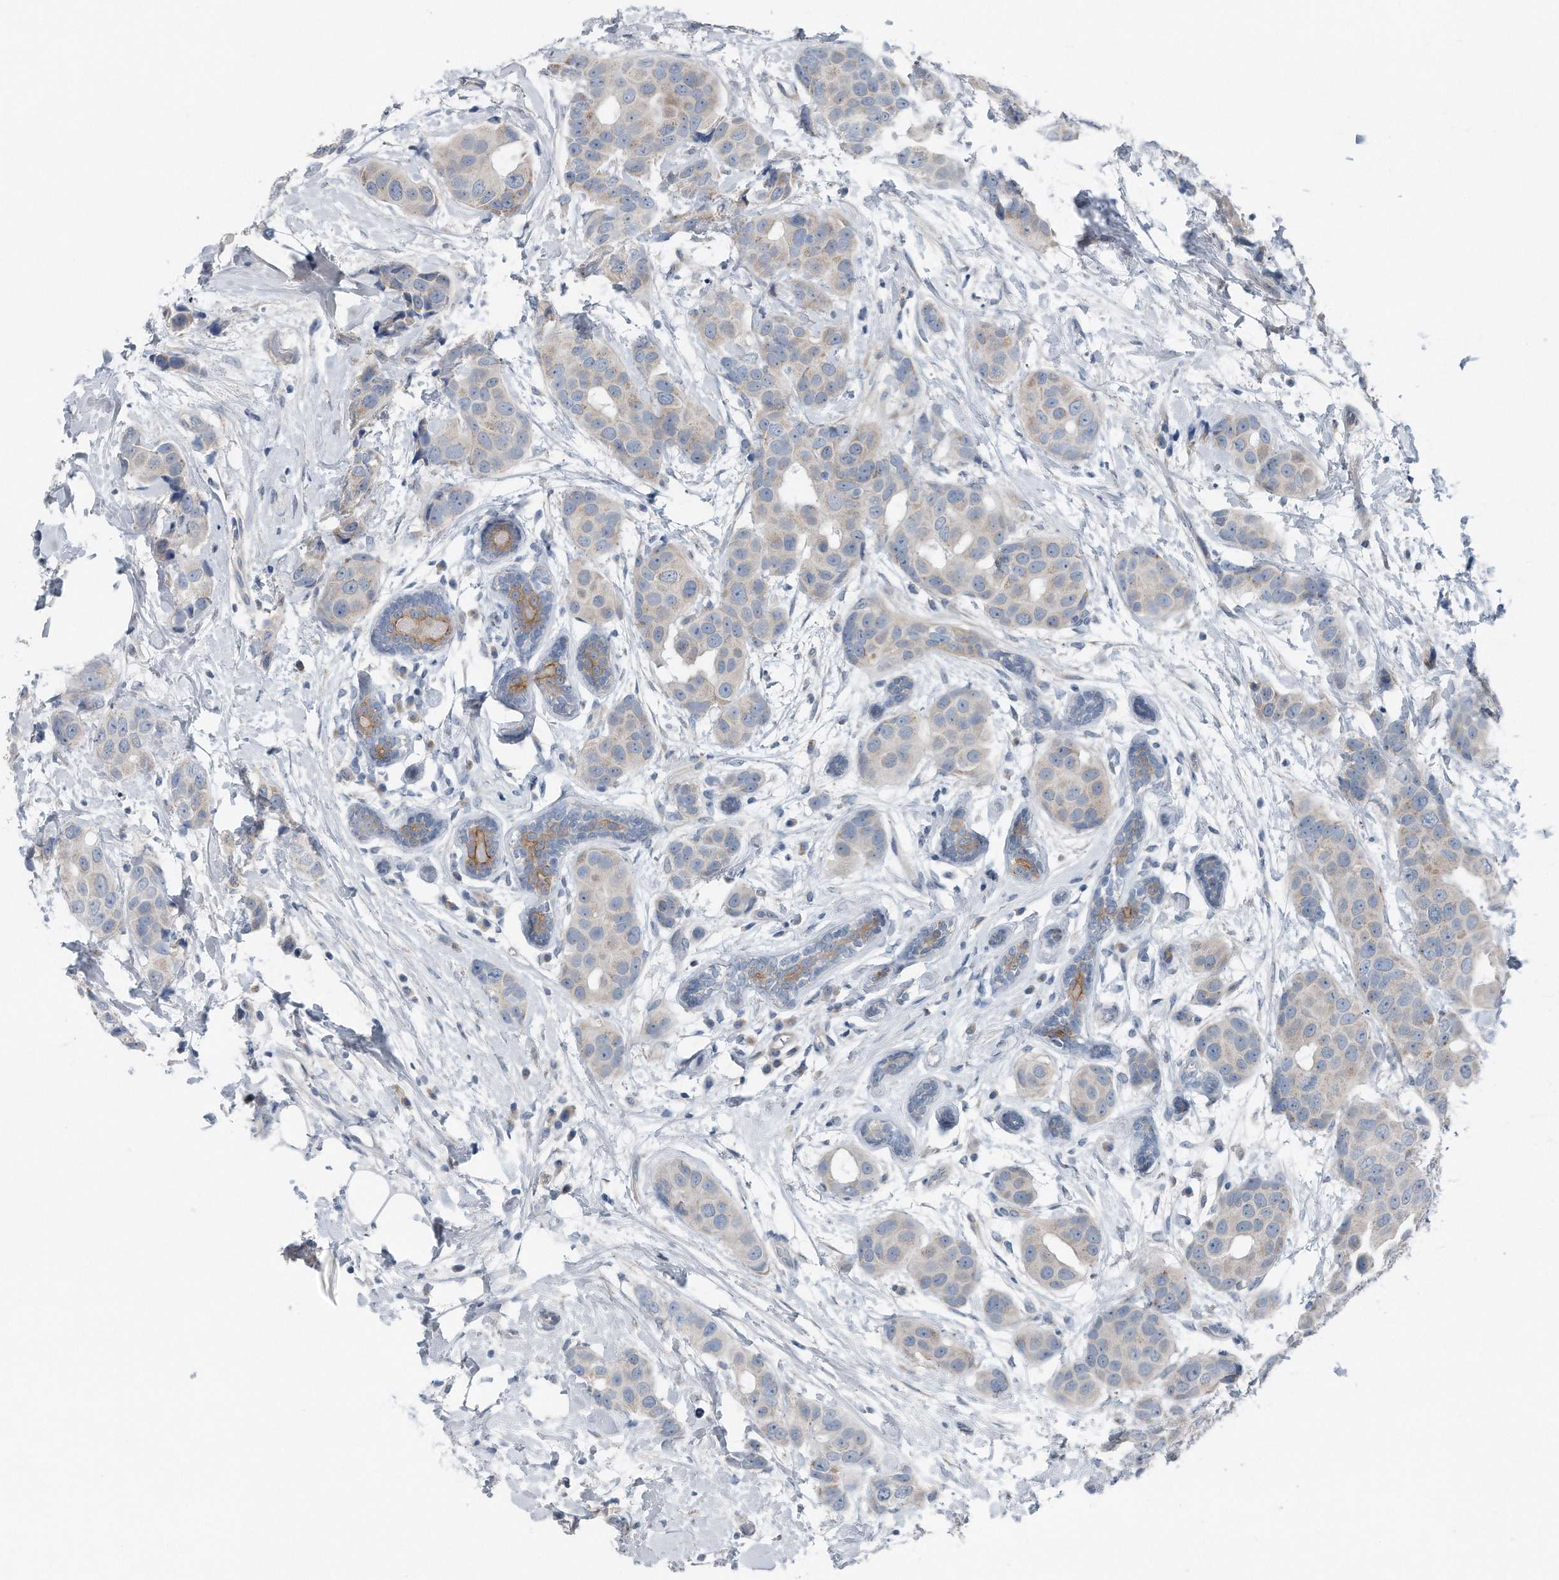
{"staining": {"intensity": "weak", "quantity": "<25%", "location": "cytoplasmic/membranous"}, "tissue": "breast cancer", "cell_type": "Tumor cells", "image_type": "cancer", "snomed": [{"axis": "morphology", "description": "Normal tissue, NOS"}, {"axis": "morphology", "description": "Duct carcinoma"}, {"axis": "topography", "description": "Breast"}], "caption": "DAB immunohistochemical staining of human infiltrating ductal carcinoma (breast) displays no significant expression in tumor cells.", "gene": "YRDC", "patient": {"sex": "female", "age": 39}}